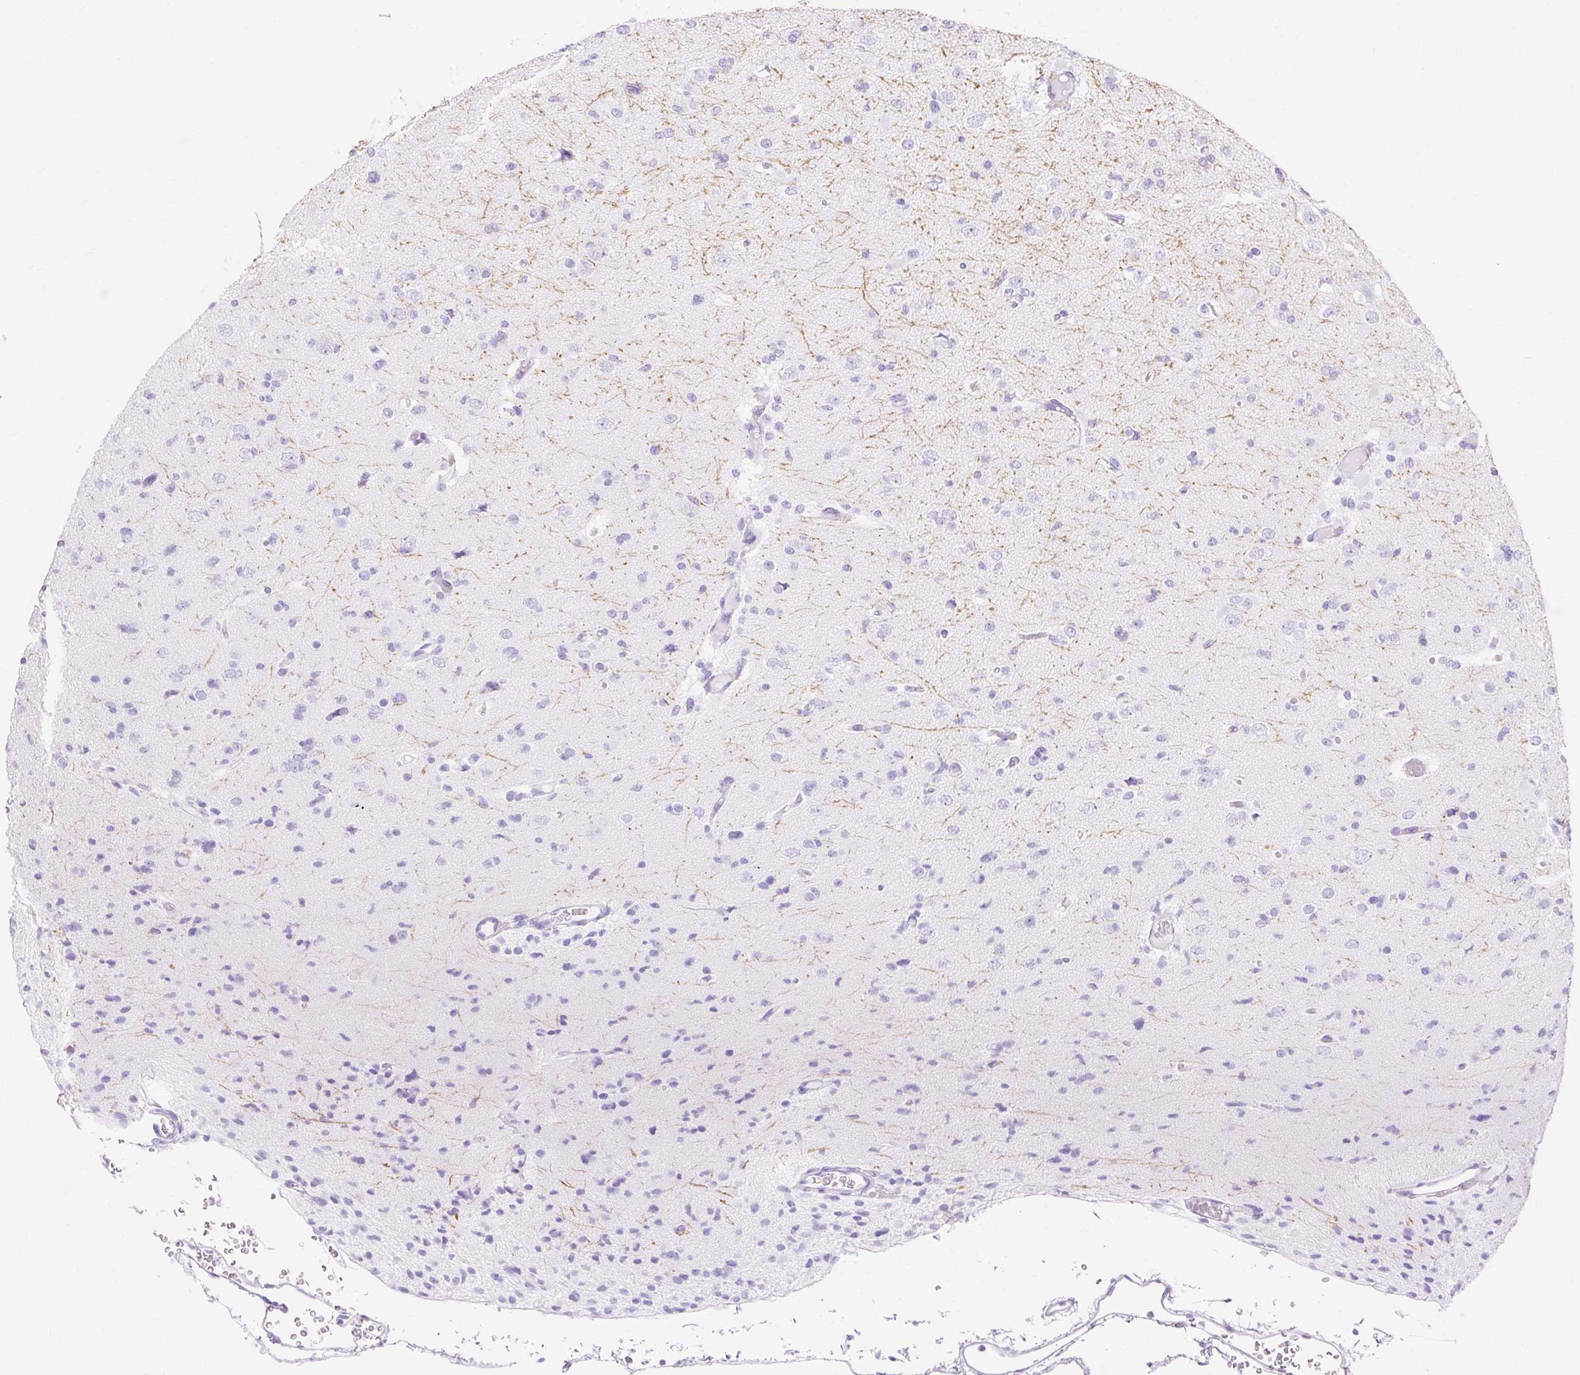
{"staining": {"intensity": "negative", "quantity": "none", "location": "none"}, "tissue": "glioma", "cell_type": "Tumor cells", "image_type": "cancer", "snomed": [{"axis": "morphology", "description": "Glioma, malignant, Low grade"}, {"axis": "topography", "description": "Brain"}], "caption": "Tumor cells are negative for protein expression in human glioma. The staining is performed using DAB brown chromogen with nuclei counter-stained in using hematoxylin.", "gene": "MBP", "patient": {"sex": "female", "age": 22}}